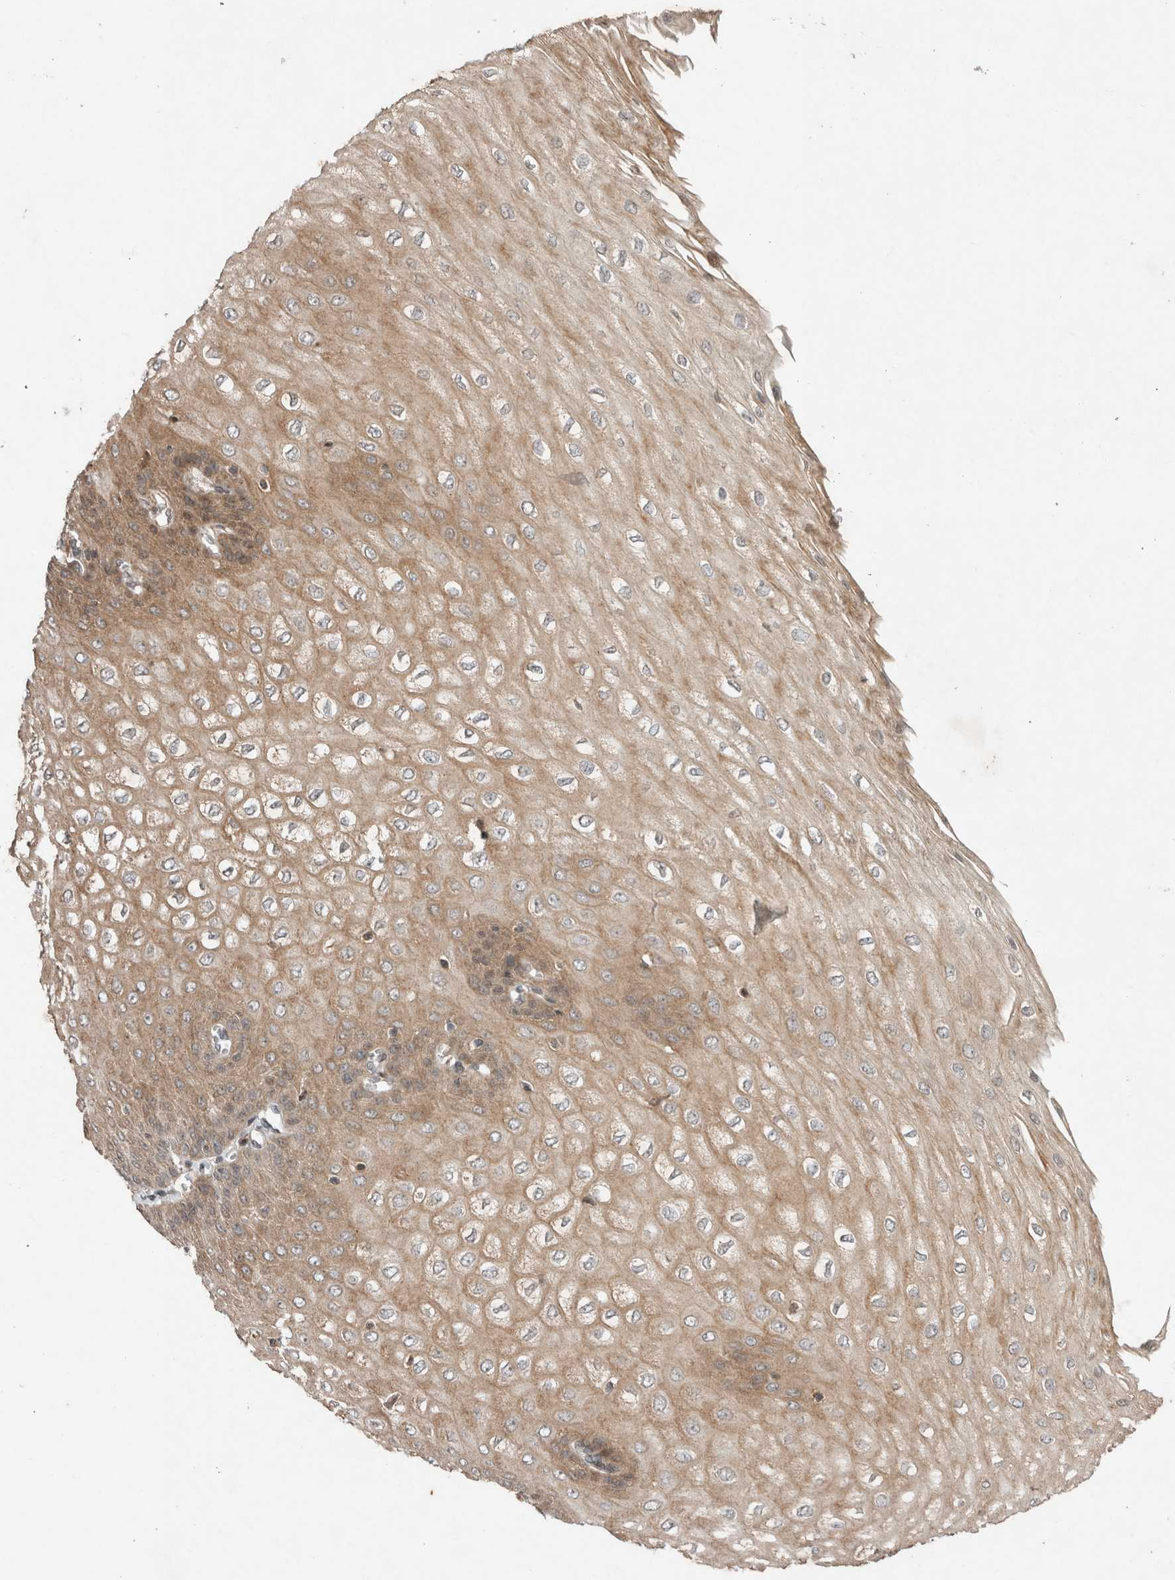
{"staining": {"intensity": "moderate", "quantity": ">75%", "location": "cytoplasmic/membranous"}, "tissue": "esophagus", "cell_type": "Squamous epithelial cells", "image_type": "normal", "snomed": [{"axis": "morphology", "description": "Normal tissue, NOS"}, {"axis": "topography", "description": "Esophagus"}], "caption": "Esophagus stained for a protein exhibits moderate cytoplasmic/membranous positivity in squamous epithelial cells. Ihc stains the protein in brown and the nuclei are stained blue.", "gene": "EIF2AK1", "patient": {"sex": "male", "age": 60}}